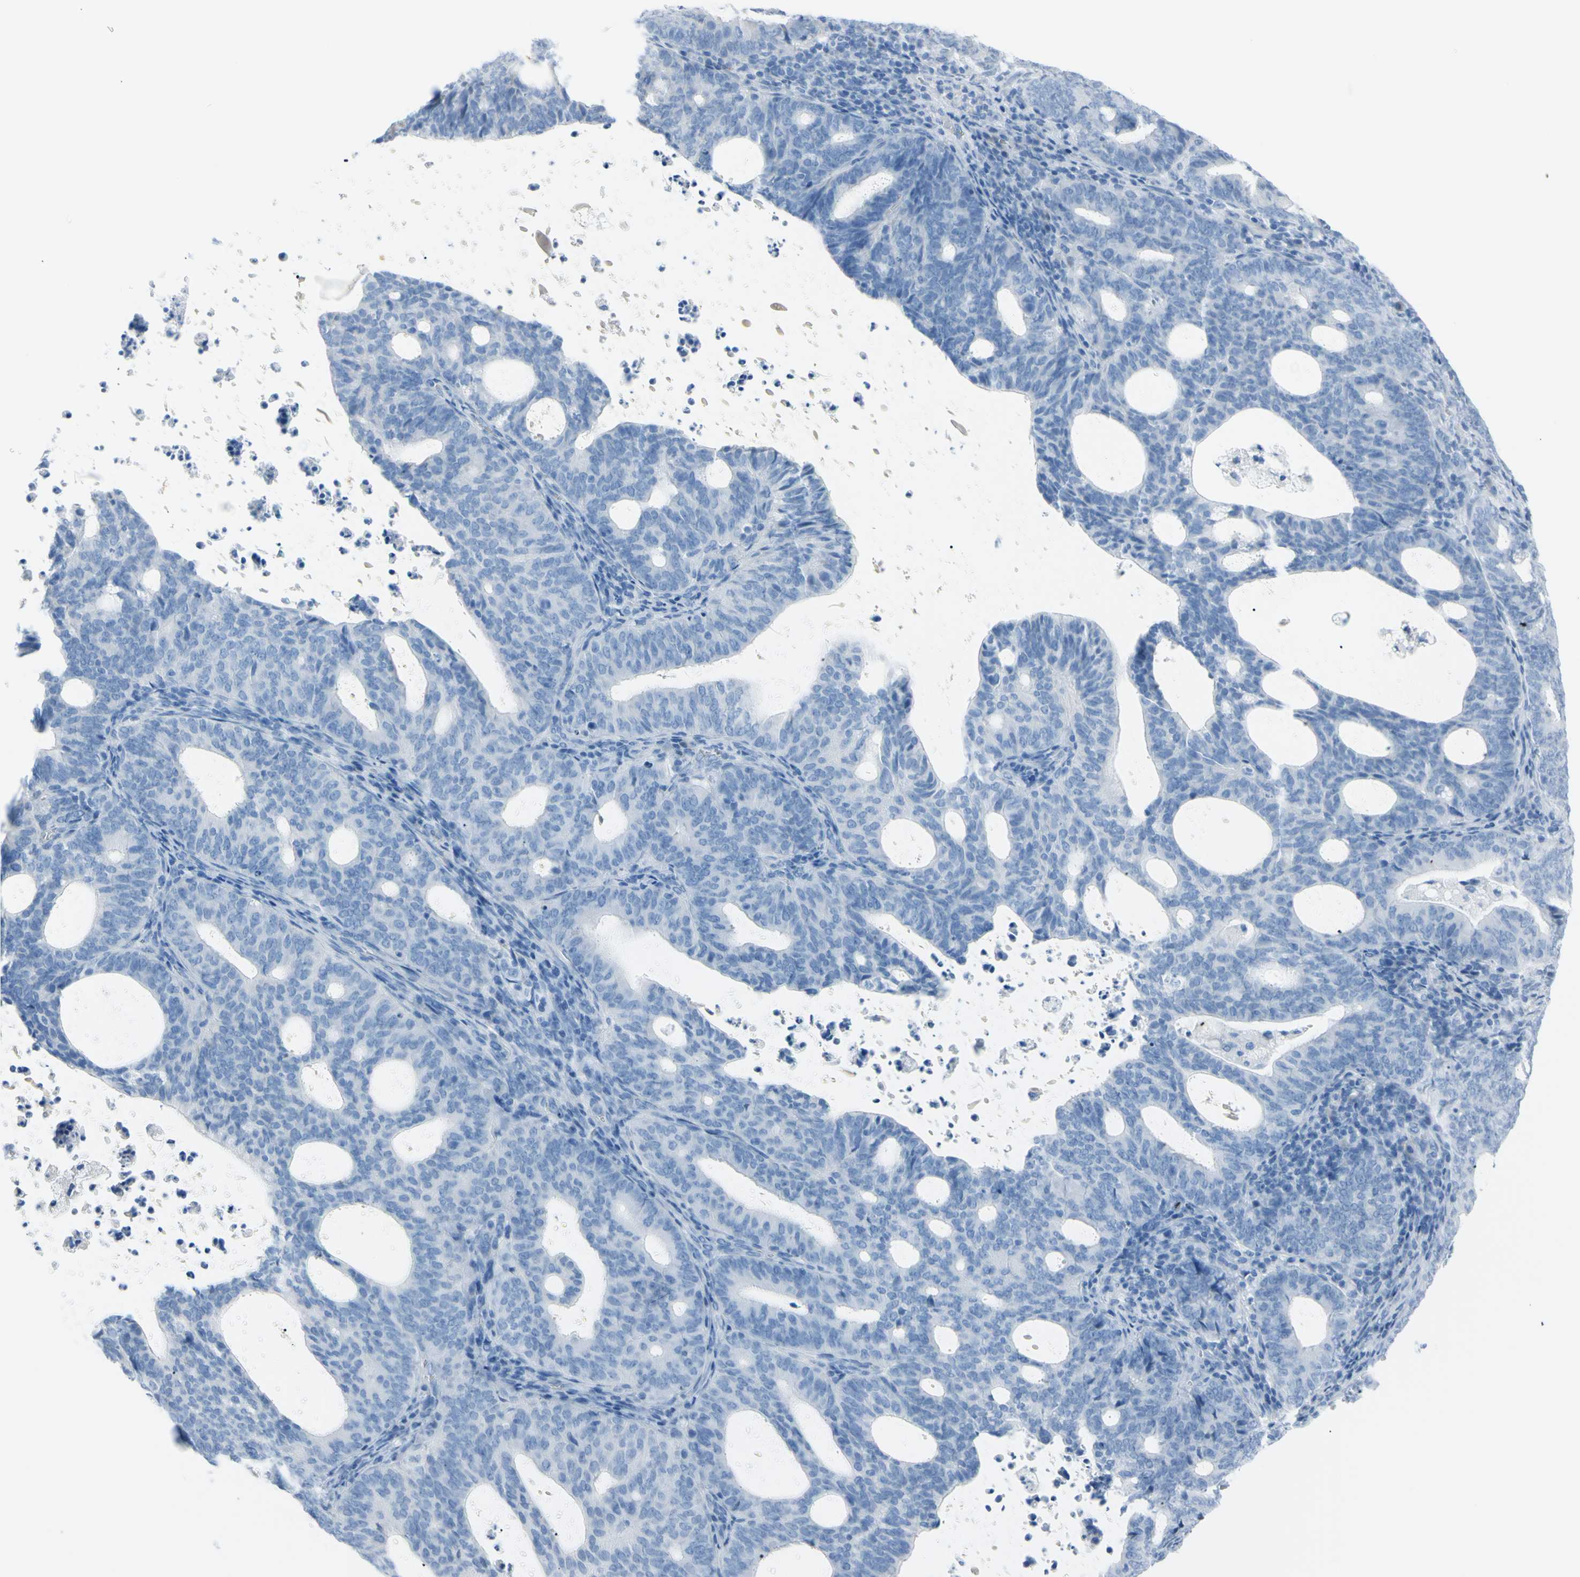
{"staining": {"intensity": "negative", "quantity": "none", "location": "none"}, "tissue": "endometrial cancer", "cell_type": "Tumor cells", "image_type": "cancer", "snomed": [{"axis": "morphology", "description": "Adenocarcinoma, NOS"}, {"axis": "topography", "description": "Uterus"}], "caption": "High magnification brightfield microscopy of adenocarcinoma (endometrial) stained with DAB (3,3'-diaminobenzidine) (brown) and counterstained with hematoxylin (blue): tumor cells show no significant positivity. (DAB (3,3'-diaminobenzidine) immunohistochemistry, high magnification).", "gene": "TFPI2", "patient": {"sex": "female", "age": 83}}